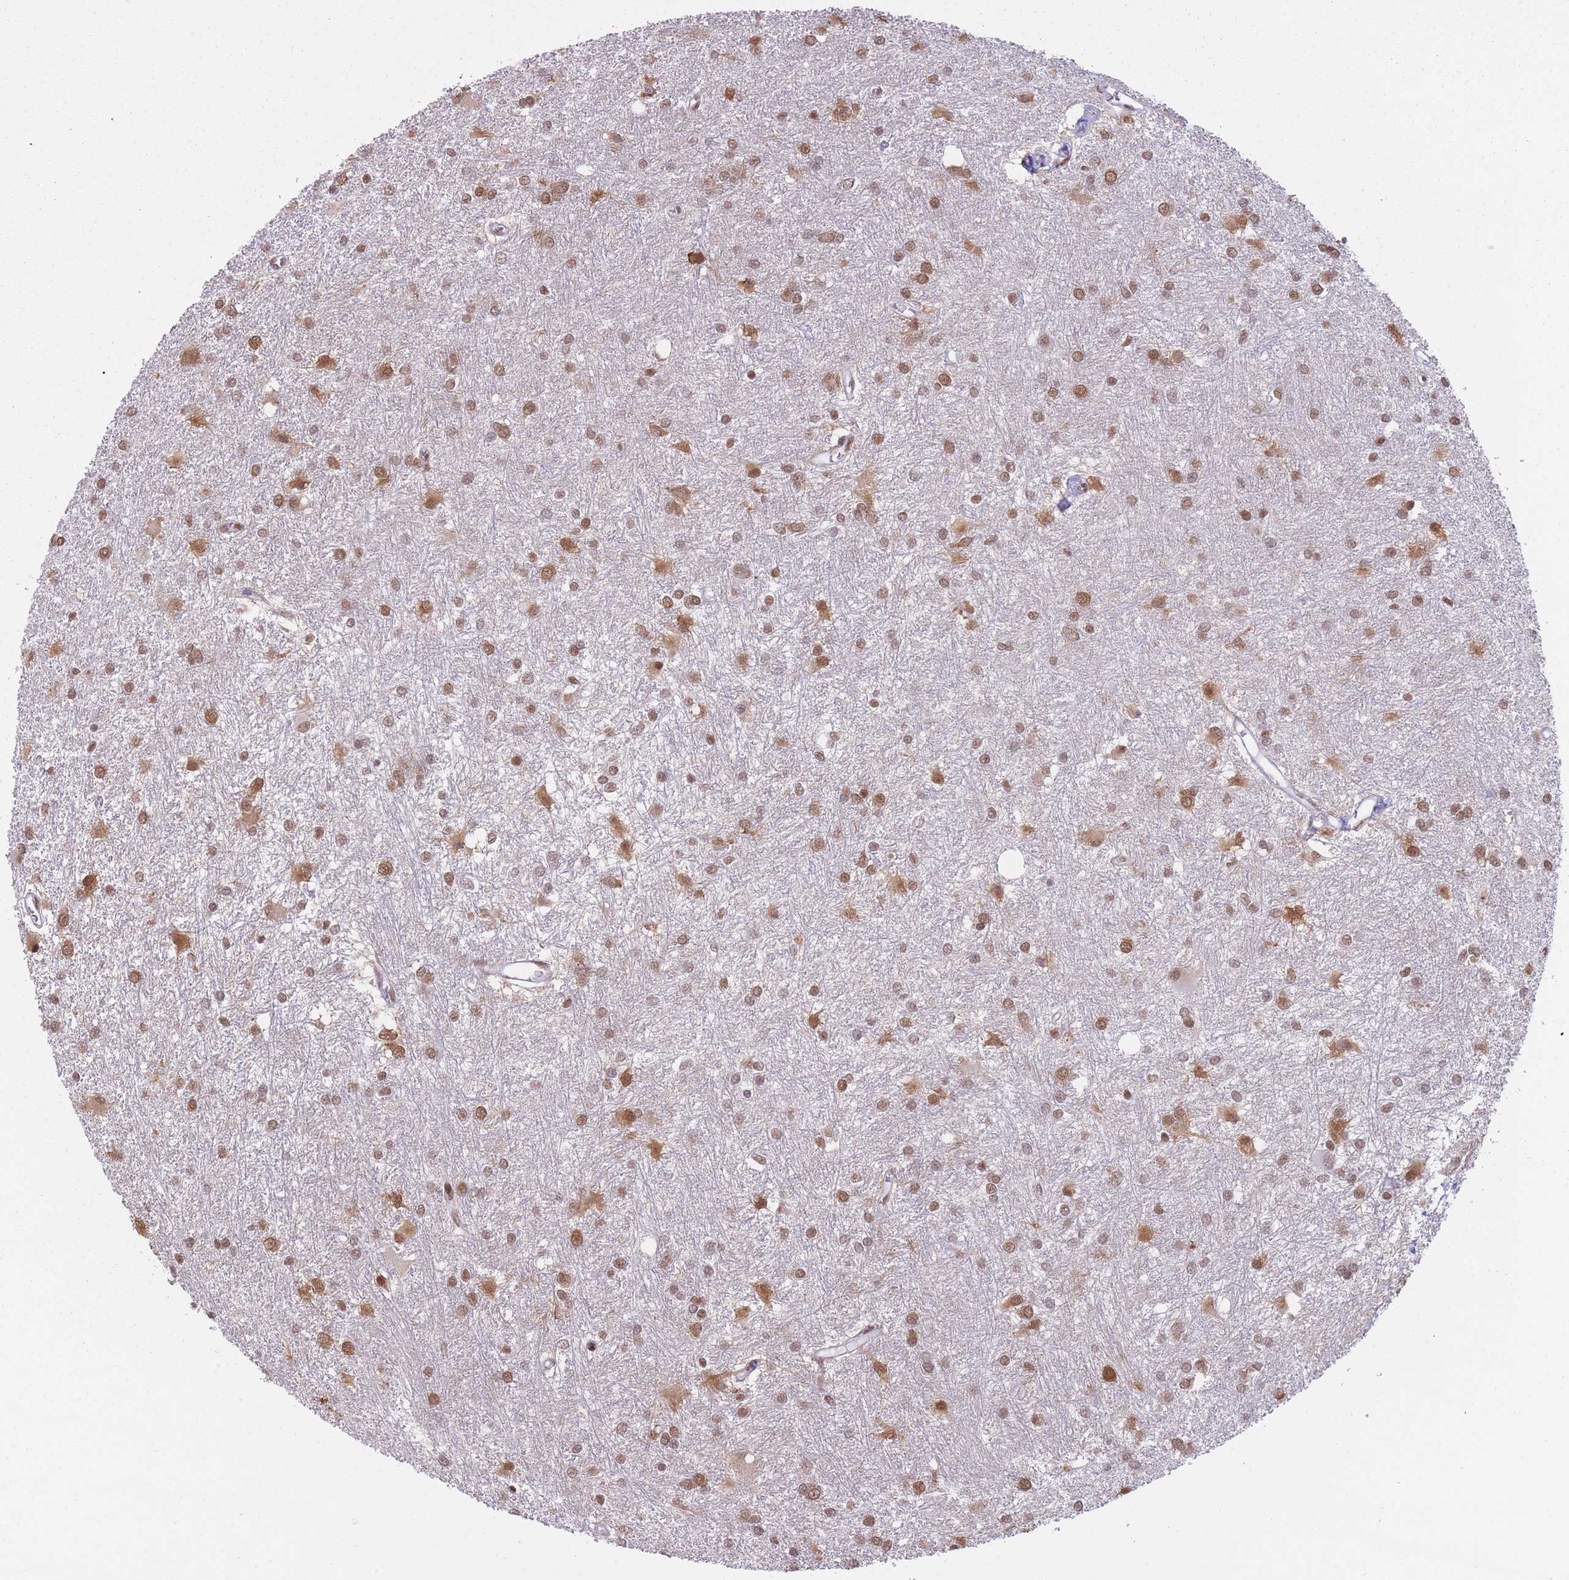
{"staining": {"intensity": "moderate", "quantity": ">75%", "location": "nuclear"}, "tissue": "glioma", "cell_type": "Tumor cells", "image_type": "cancer", "snomed": [{"axis": "morphology", "description": "Glioma, malignant, High grade"}, {"axis": "topography", "description": "Brain"}], "caption": "There is medium levels of moderate nuclear expression in tumor cells of glioma, as demonstrated by immunohistochemical staining (brown color).", "gene": "HNRNPUL1", "patient": {"sex": "female", "age": 50}}